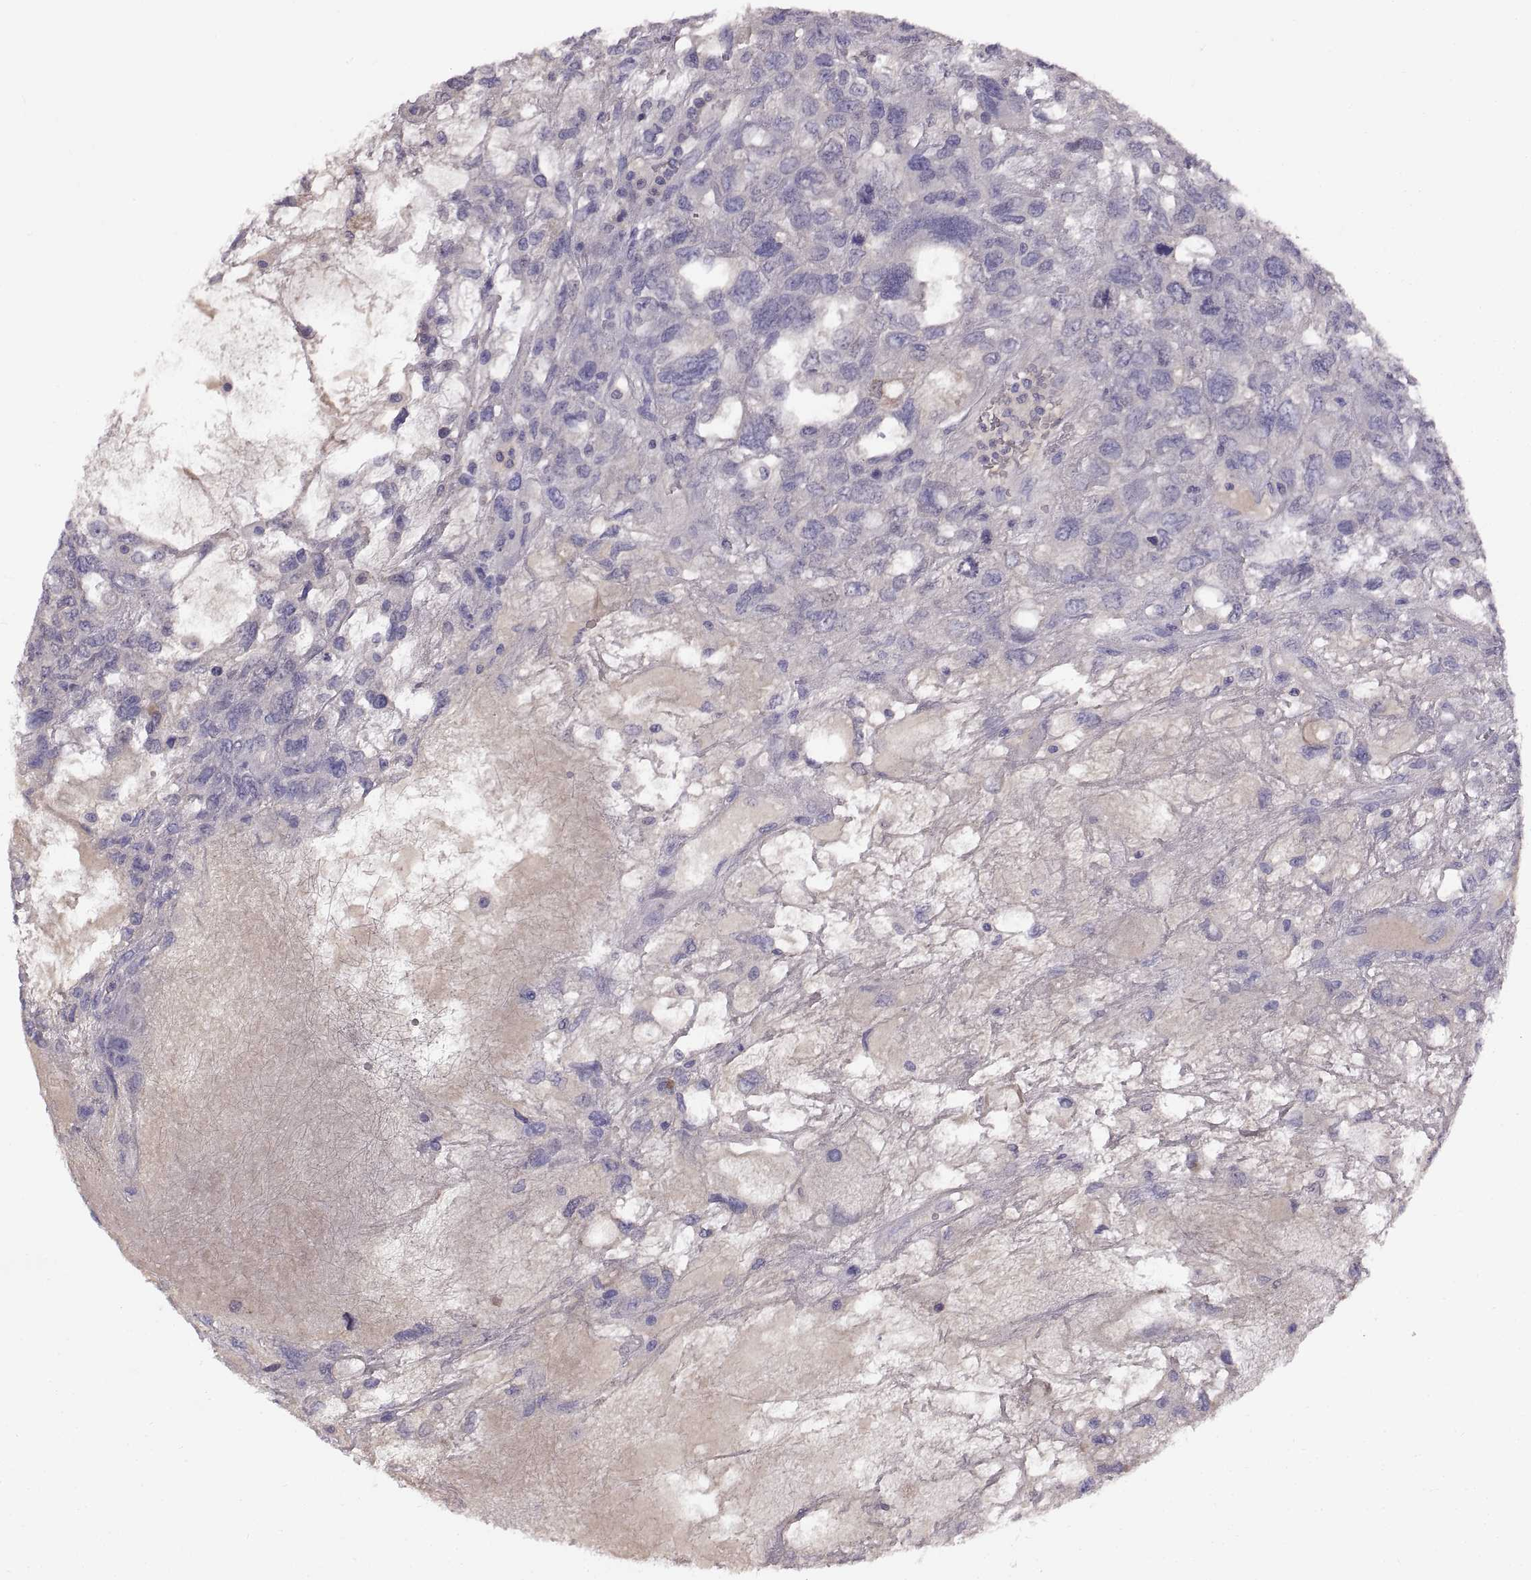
{"staining": {"intensity": "negative", "quantity": "none", "location": "none"}, "tissue": "testis cancer", "cell_type": "Tumor cells", "image_type": "cancer", "snomed": [{"axis": "morphology", "description": "Seminoma, NOS"}, {"axis": "topography", "description": "Testis"}], "caption": "Immunohistochemistry (IHC) of testis cancer displays no expression in tumor cells.", "gene": "ADAM32", "patient": {"sex": "male", "age": 52}}